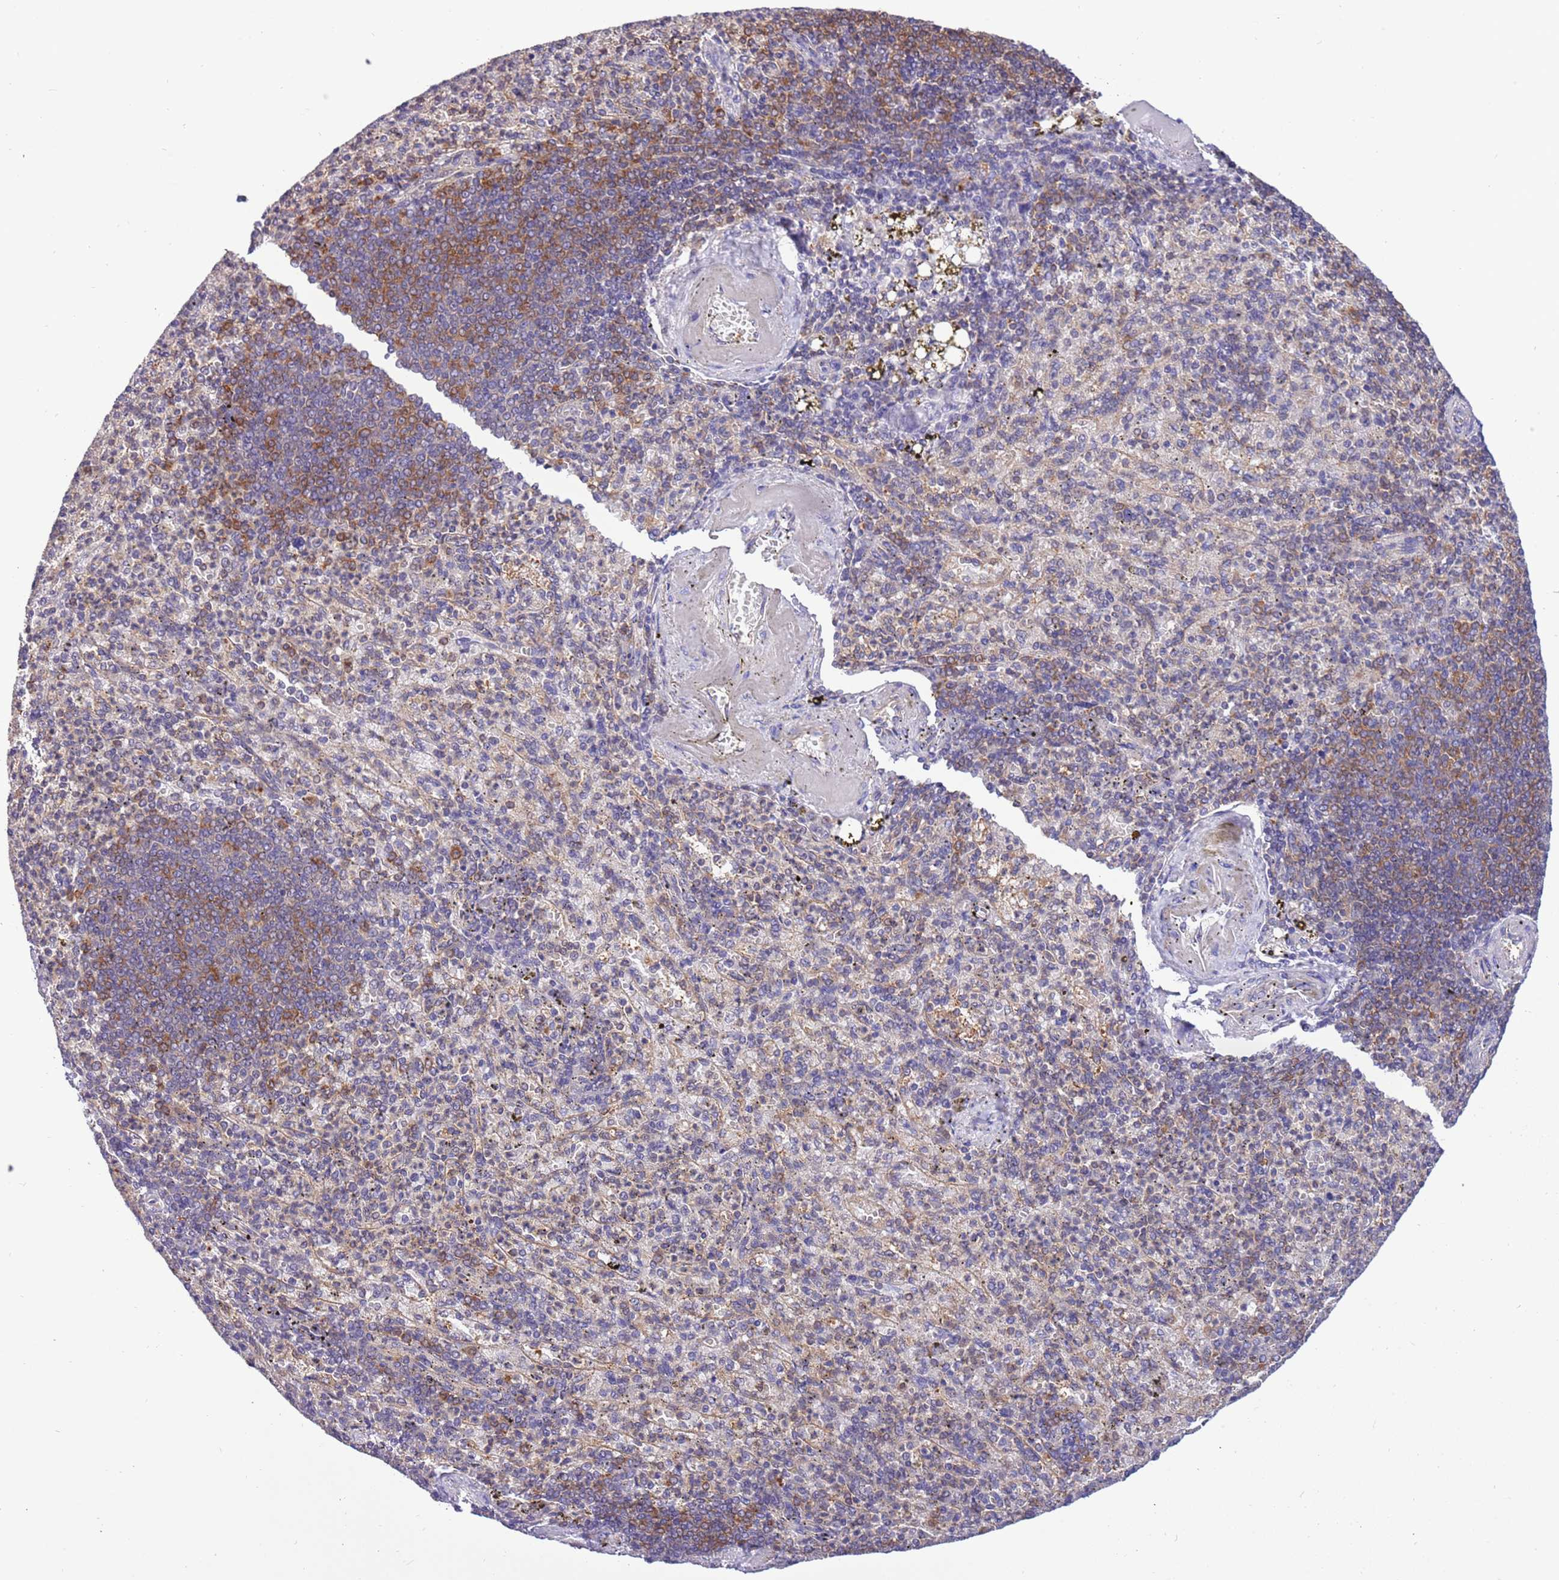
{"staining": {"intensity": "weak", "quantity": "<25%", "location": "cytoplasmic/membranous"}, "tissue": "spleen", "cell_type": "Cells in red pulp", "image_type": "normal", "snomed": [{"axis": "morphology", "description": "Normal tissue, NOS"}, {"axis": "topography", "description": "Spleen"}], "caption": "DAB immunohistochemical staining of normal human spleen demonstrates no significant staining in cells in red pulp.", "gene": "STIP1", "patient": {"sex": "female", "age": 74}}